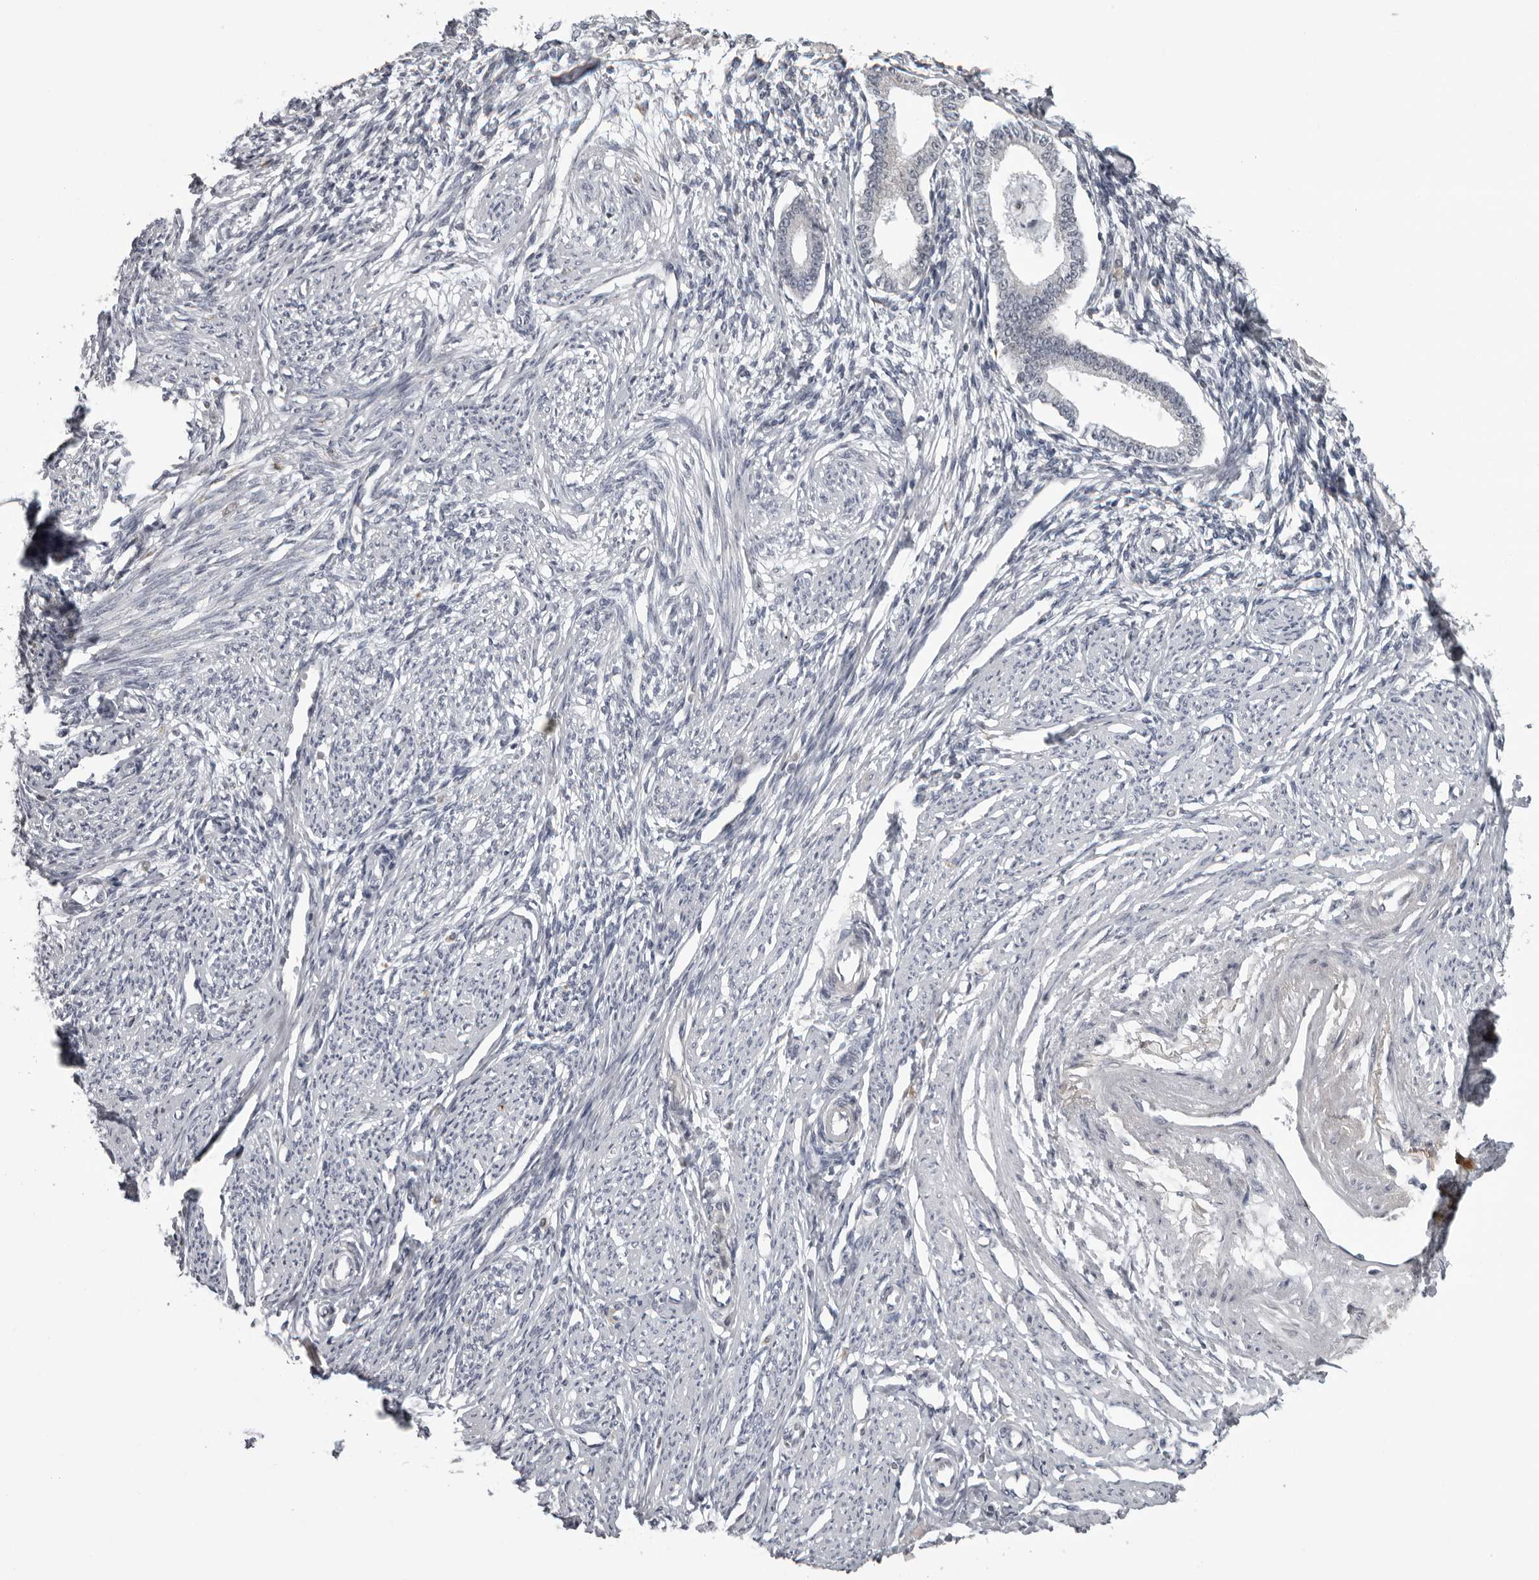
{"staining": {"intensity": "negative", "quantity": "none", "location": "none"}, "tissue": "endometrium", "cell_type": "Cells in endometrial stroma", "image_type": "normal", "snomed": [{"axis": "morphology", "description": "Normal tissue, NOS"}, {"axis": "topography", "description": "Endometrium"}], "caption": "A photomicrograph of endometrium stained for a protein displays no brown staining in cells in endometrial stroma. (DAB (3,3'-diaminobenzidine) immunohistochemistry (IHC), high magnification).", "gene": "RTCA", "patient": {"sex": "female", "age": 56}}